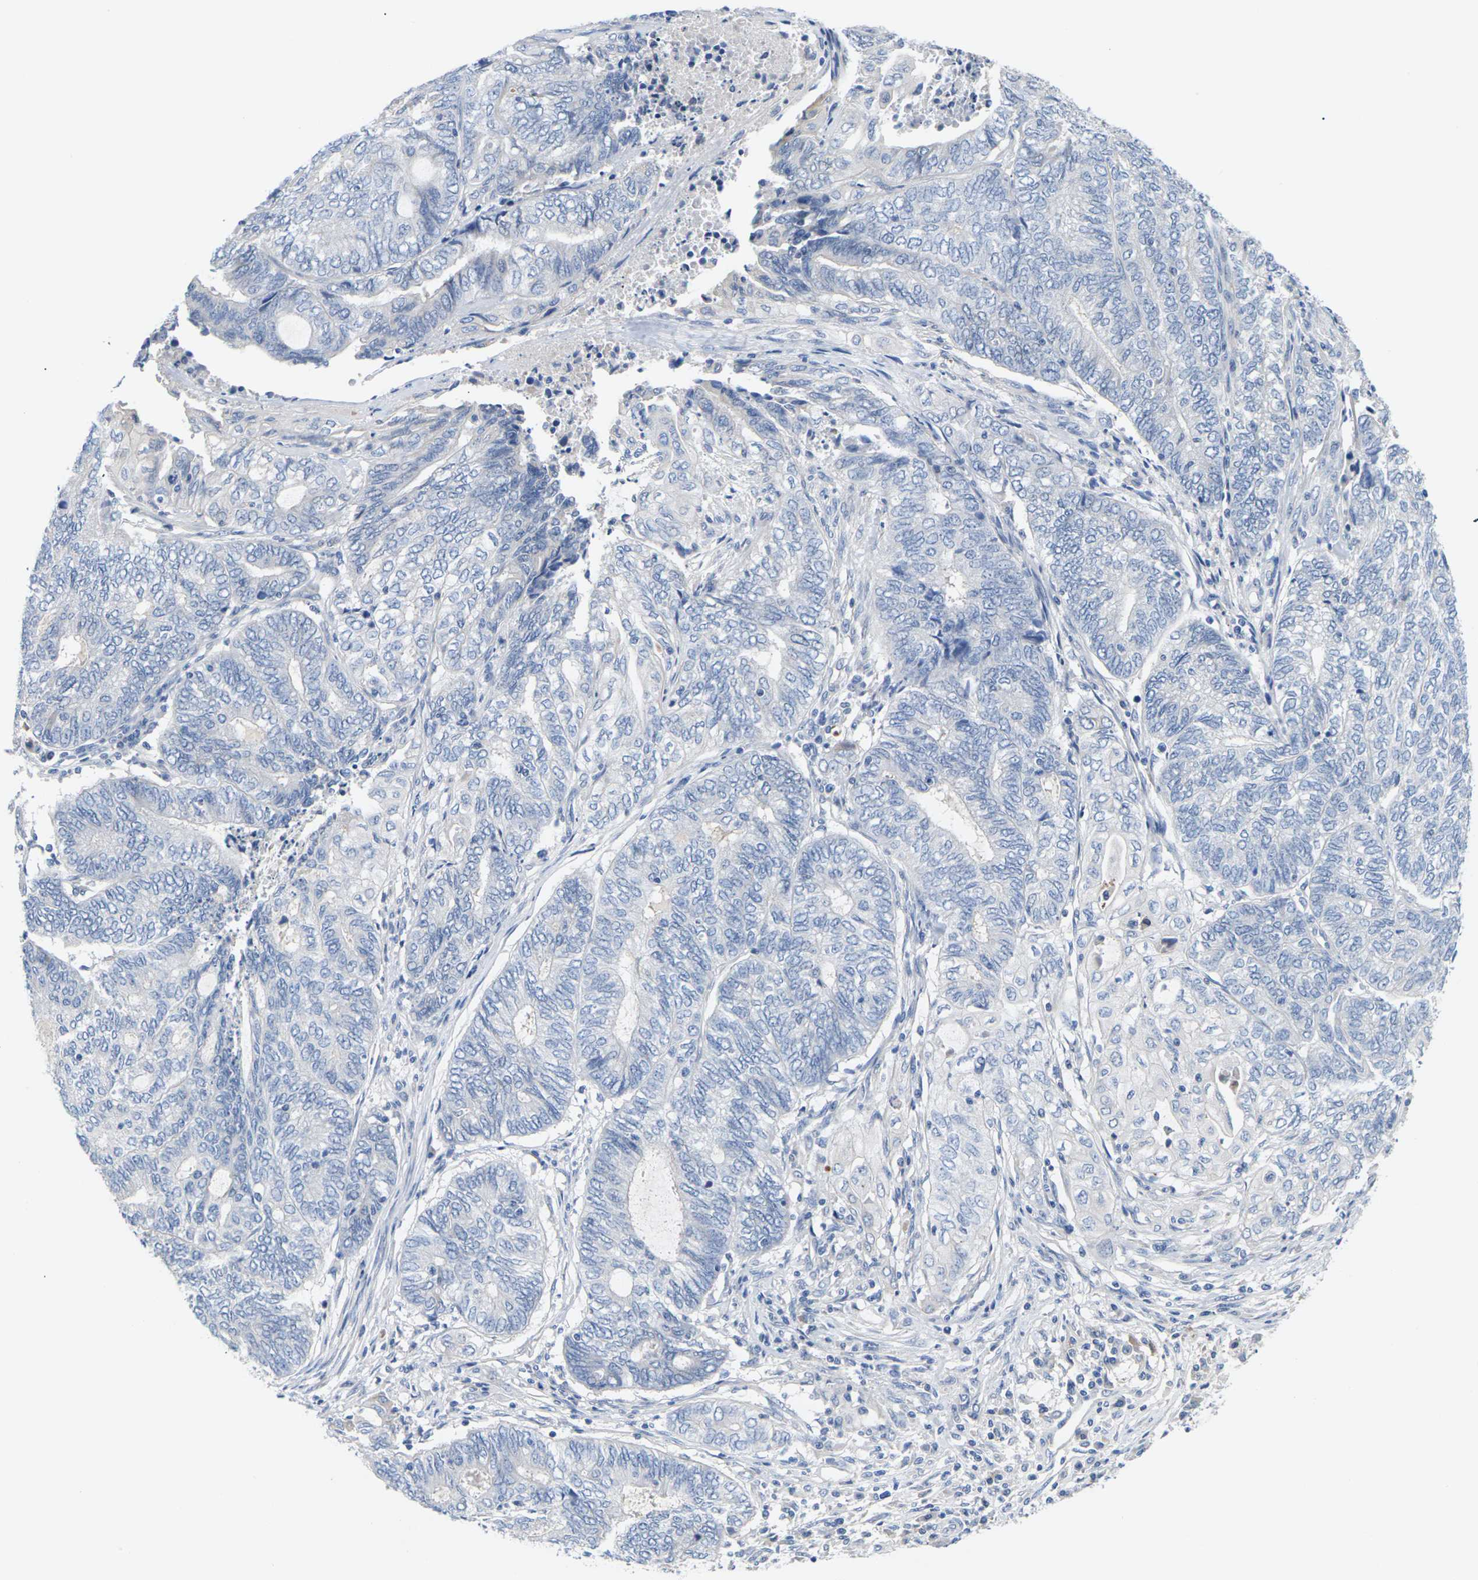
{"staining": {"intensity": "negative", "quantity": "none", "location": "none"}, "tissue": "endometrial cancer", "cell_type": "Tumor cells", "image_type": "cancer", "snomed": [{"axis": "morphology", "description": "Adenocarcinoma, NOS"}, {"axis": "topography", "description": "Uterus"}, {"axis": "topography", "description": "Endometrium"}], "caption": "Human endometrial adenocarcinoma stained for a protein using immunohistochemistry (IHC) shows no expression in tumor cells.", "gene": "TMCO4", "patient": {"sex": "female", "age": 70}}